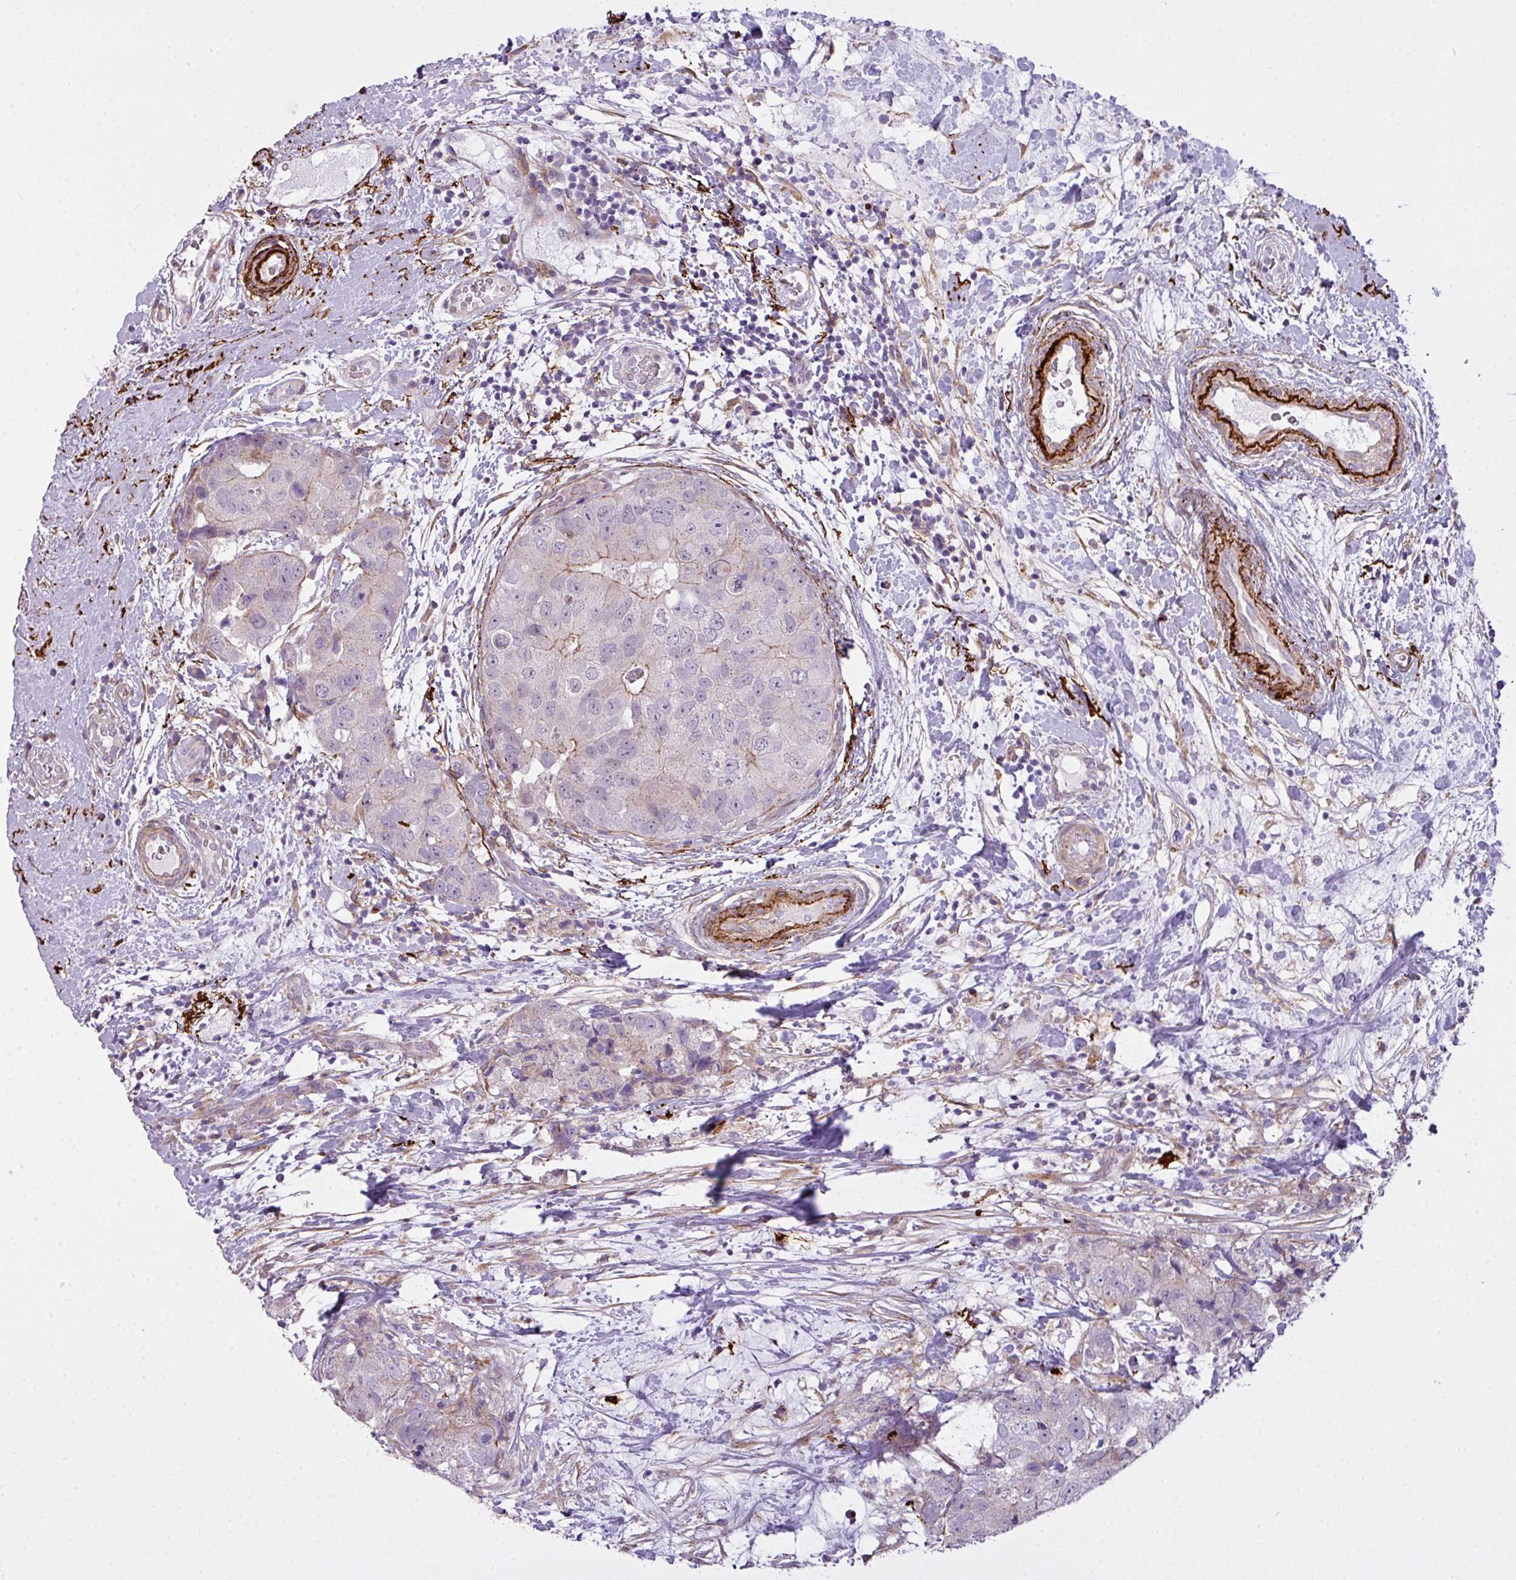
{"staining": {"intensity": "negative", "quantity": "none", "location": "none"}, "tissue": "breast cancer", "cell_type": "Tumor cells", "image_type": "cancer", "snomed": [{"axis": "morphology", "description": "Duct carcinoma"}, {"axis": "topography", "description": "Breast"}], "caption": "Breast cancer stained for a protein using IHC displays no staining tumor cells.", "gene": "COL8A1", "patient": {"sex": "female", "age": 62}}